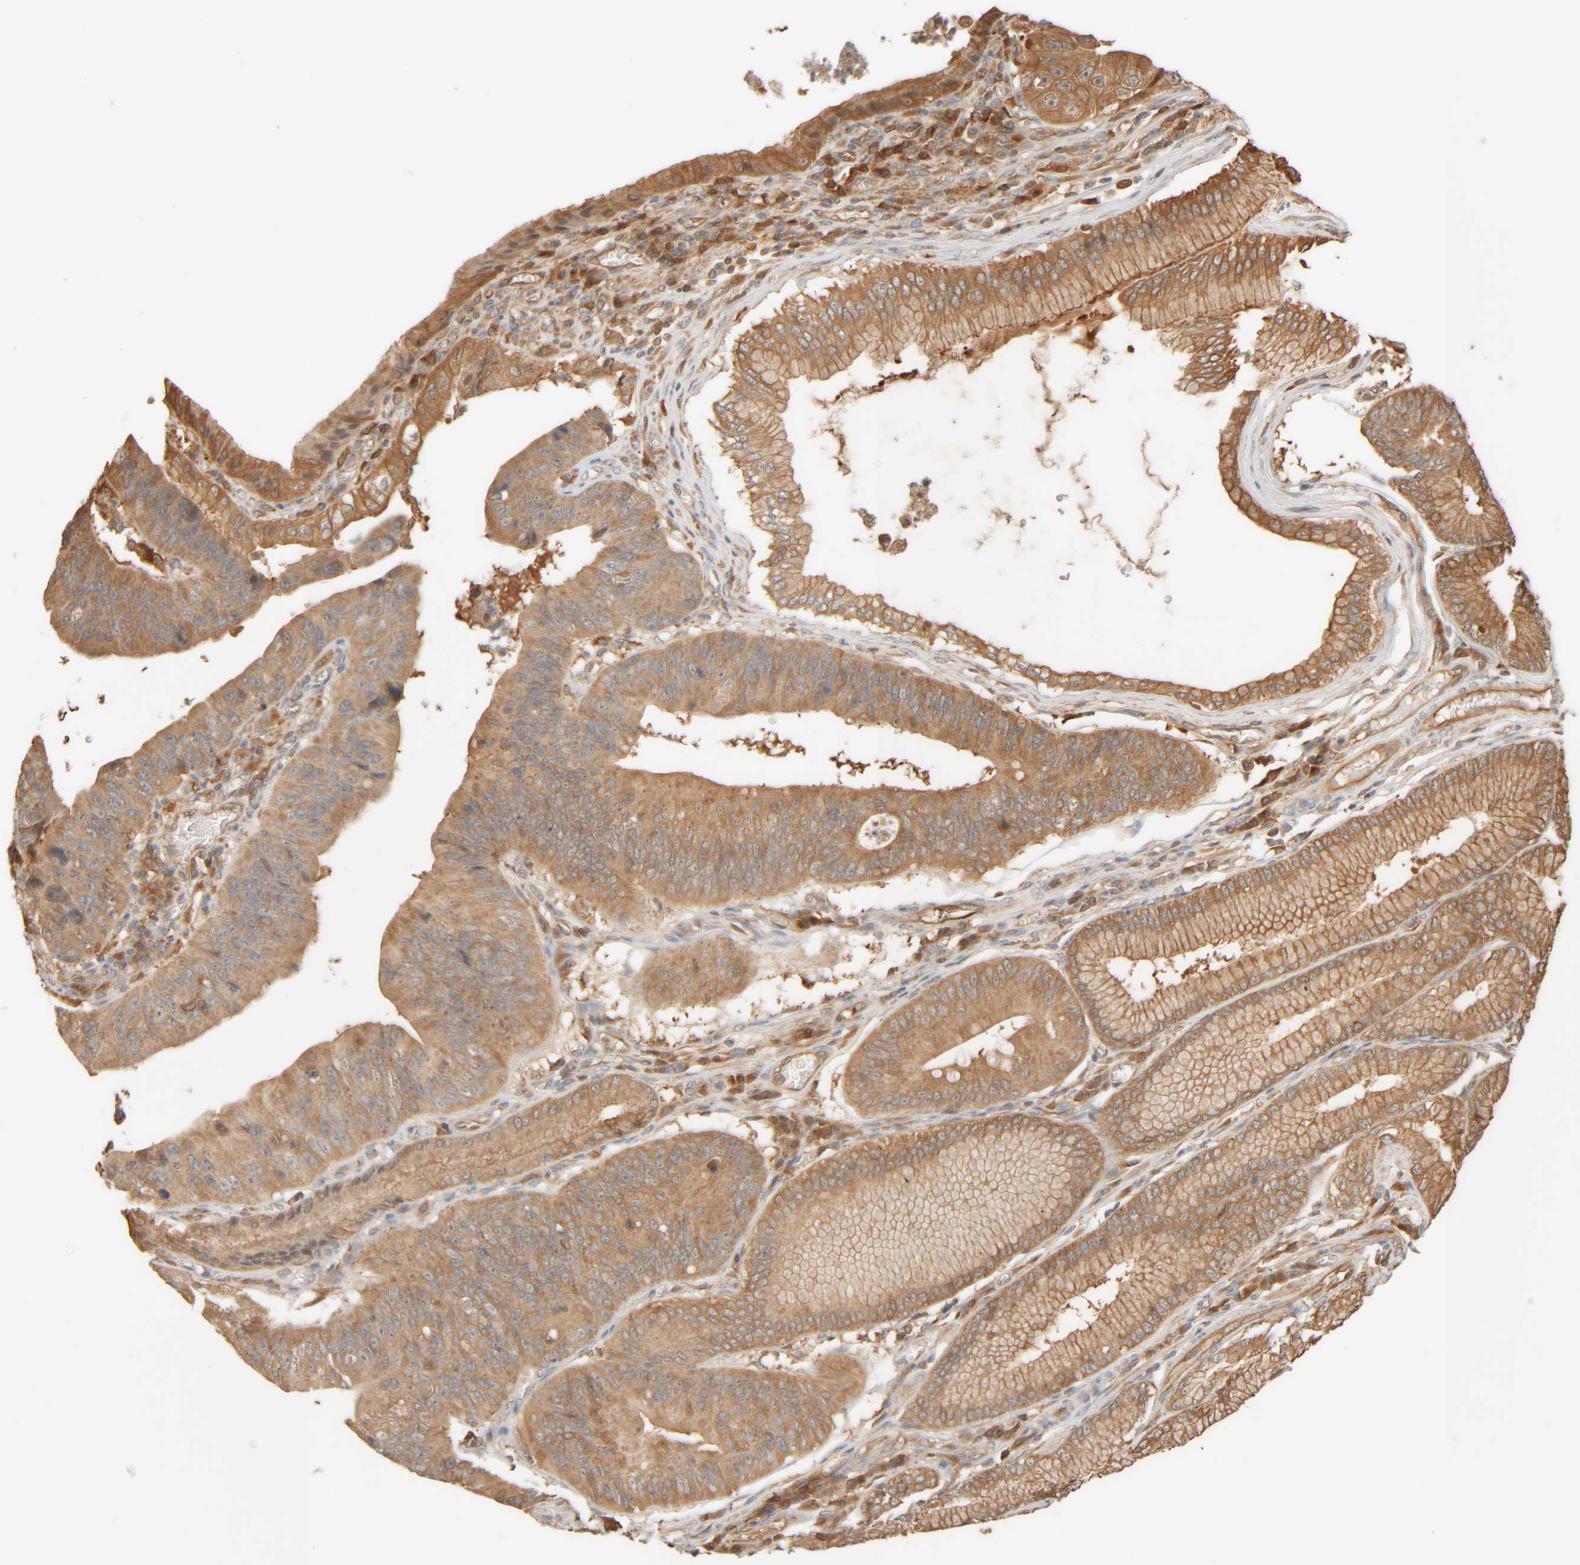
{"staining": {"intensity": "moderate", "quantity": ">75%", "location": "cytoplasmic/membranous"}, "tissue": "stomach cancer", "cell_type": "Tumor cells", "image_type": "cancer", "snomed": [{"axis": "morphology", "description": "Adenocarcinoma, NOS"}, {"axis": "topography", "description": "Stomach"}], "caption": "Human stomach cancer (adenocarcinoma) stained with a brown dye displays moderate cytoplasmic/membranous positive positivity in approximately >75% of tumor cells.", "gene": "TMEM192", "patient": {"sex": "male", "age": 59}}